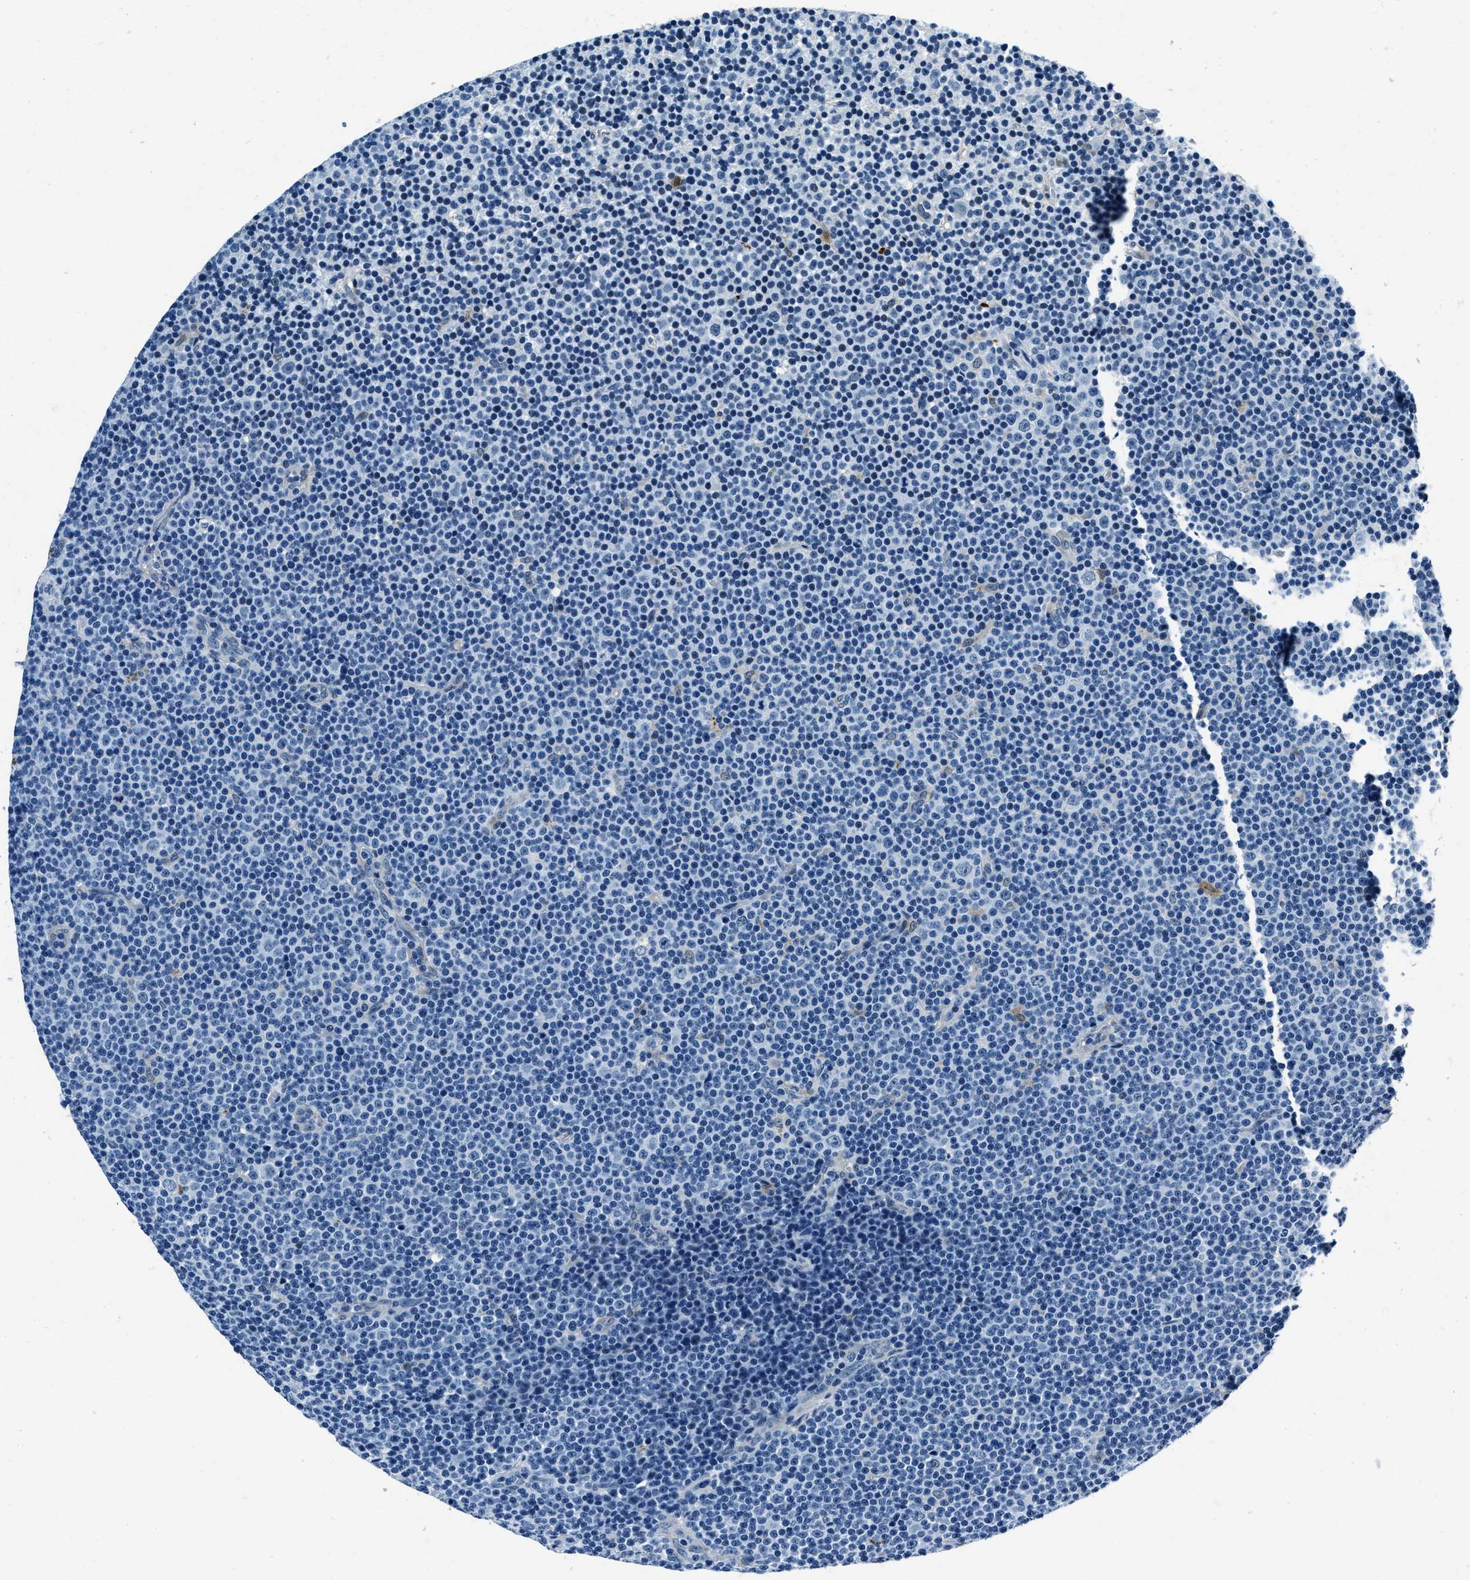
{"staining": {"intensity": "negative", "quantity": "none", "location": "none"}, "tissue": "lymphoma", "cell_type": "Tumor cells", "image_type": "cancer", "snomed": [{"axis": "morphology", "description": "Malignant lymphoma, non-Hodgkin's type, Low grade"}, {"axis": "topography", "description": "Lymph node"}], "caption": "Image shows no significant protein expression in tumor cells of low-grade malignant lymphoma, non-Hodgkin's type.", "gene": "PTPDC1", "patient": {"sex": "female", "age": 67}}